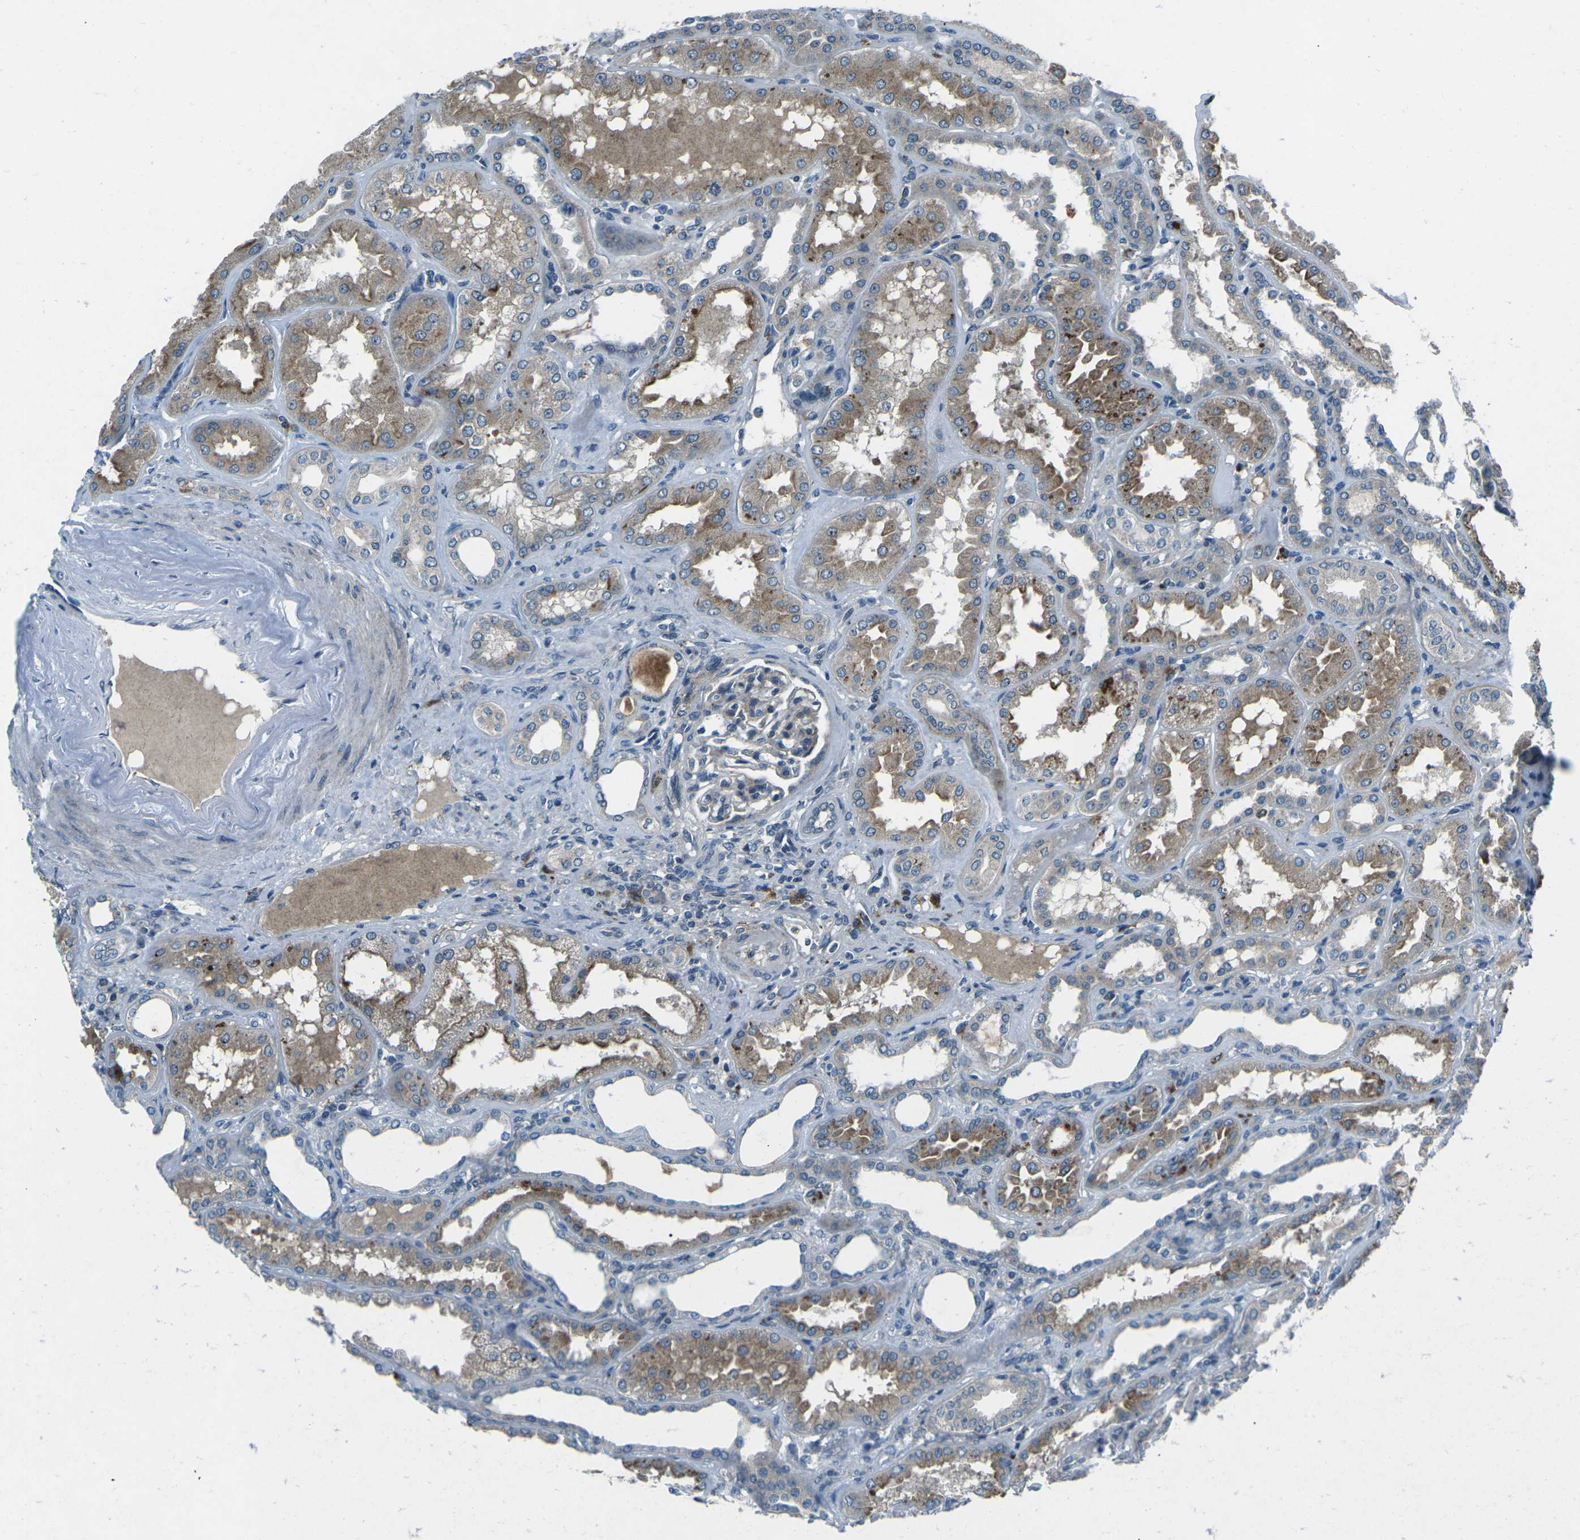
{"staining": {"intensity": "moderate", "quantity": "25%-75%", "location": "cytoplasmic/membranous"}, "tissue": "kidney", "cell_type": "Cells in glomeruli", "image_type": "normal", "snomed": [{"axis": "morphology", "description": "Normal tissue, NOS"}, {"axis": "topography", "description": "Kidney"}], "caption": "Approximately 25%-75% of cells in glomeruli in normal kidney display moderate cytoplasmic/membranous protein expression as visualized by brown immunohistochemical staining.", "gene": "CDK16", "patient": {"sex": "female", "age": 56}}